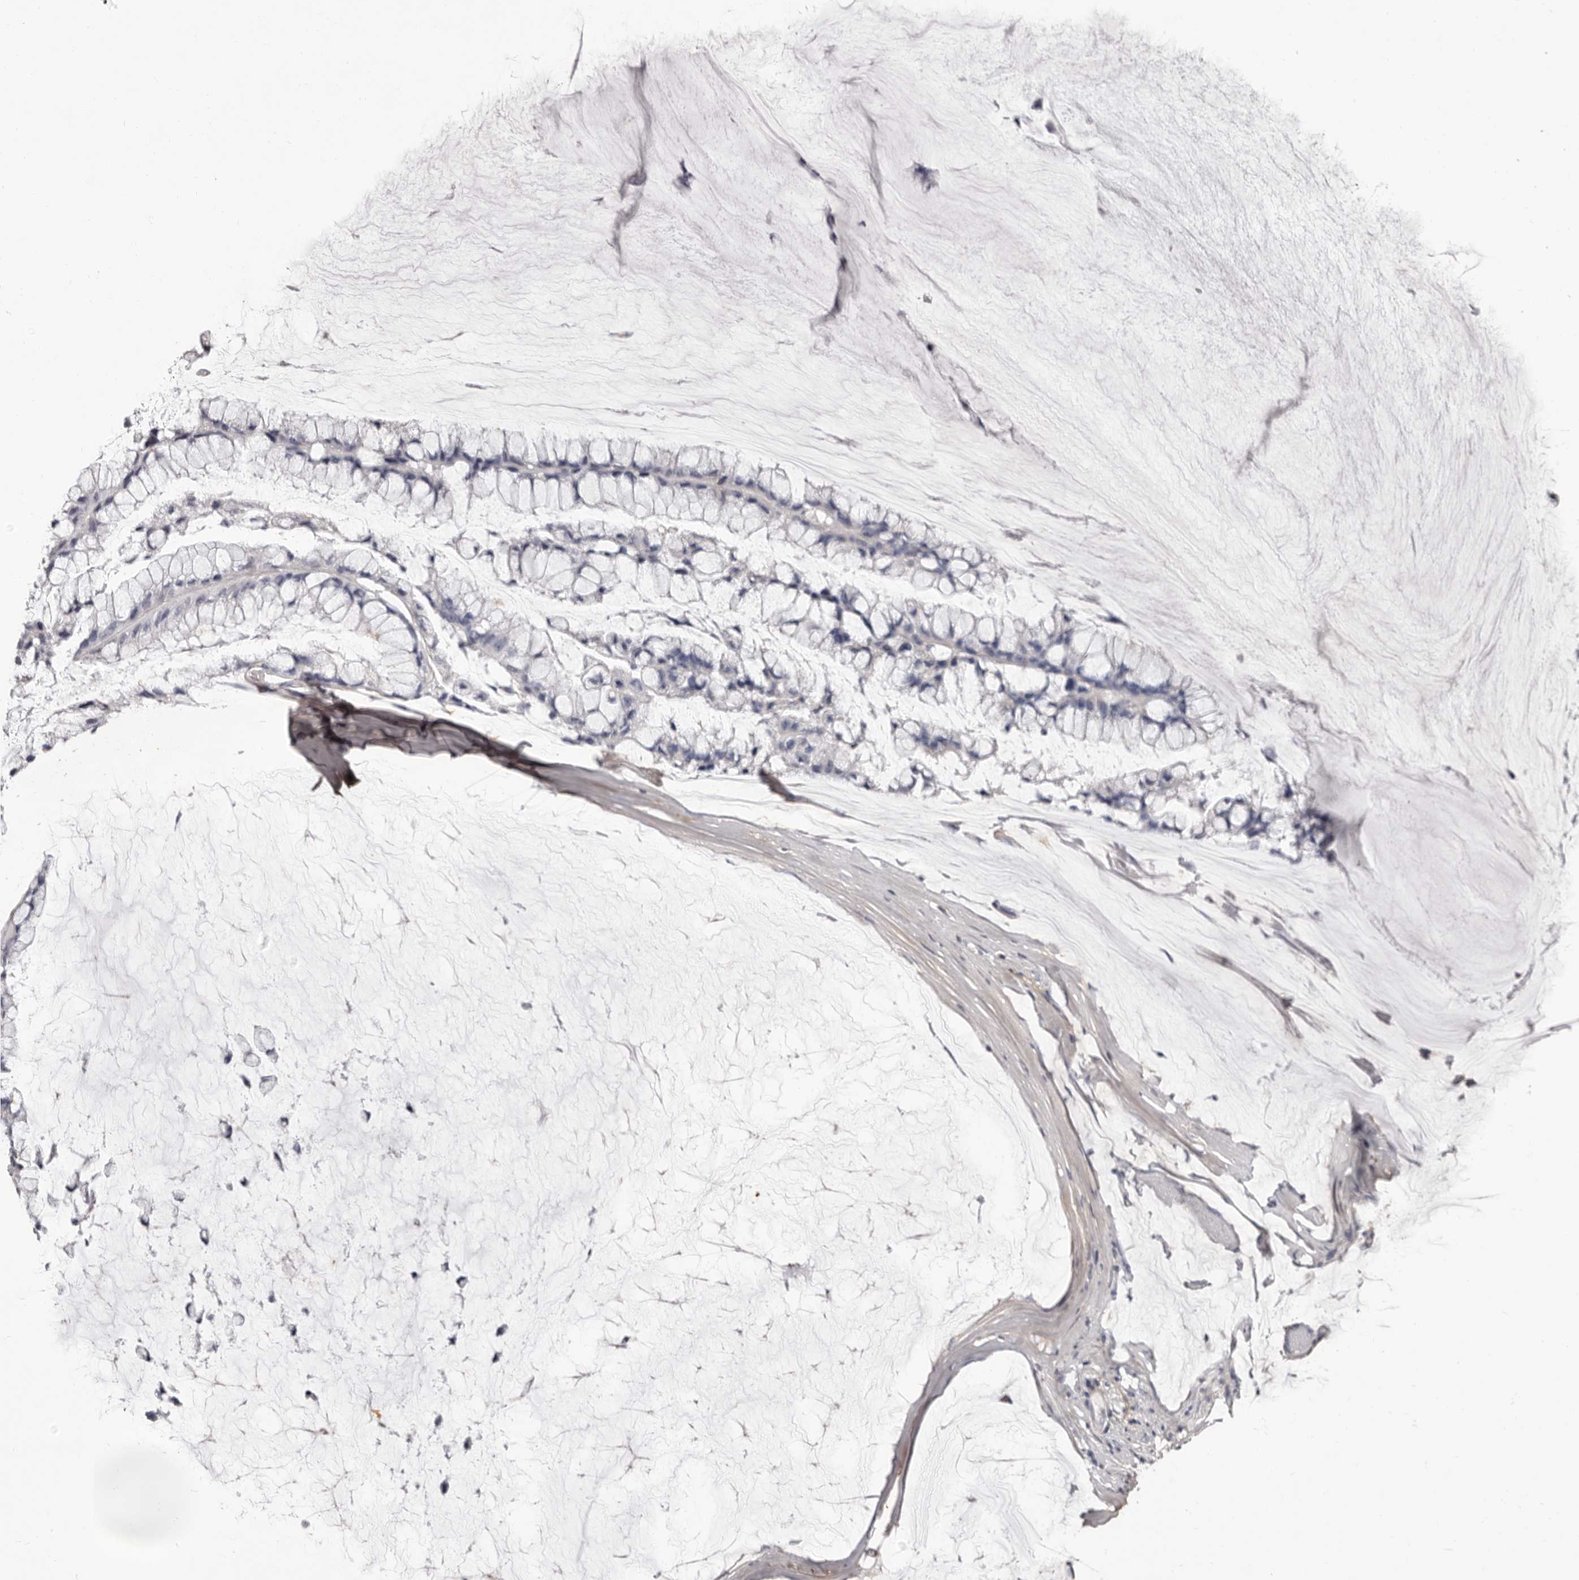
{"staining": {"intensity": "negative", "quantity": "none", "location": "none"}, "tissue": "ovarian cancer", "cell_type": "Tumor cells", "image_type": "cancer", "snomed": [{"axis": "morphology", "description": "Cystadenocarcinoma, mucinous, NOS"}, {"axis": "topography", "description": "Ovary"}], "caption": "An IHC image of ovarian mucinous cystadenocarcinoma is shown. There is no staining in tumor cells of ovarian mucinous cystadenocarcinoma.", "gene": "COL6A1", "patient": {"sex": "female", "age": 39}}